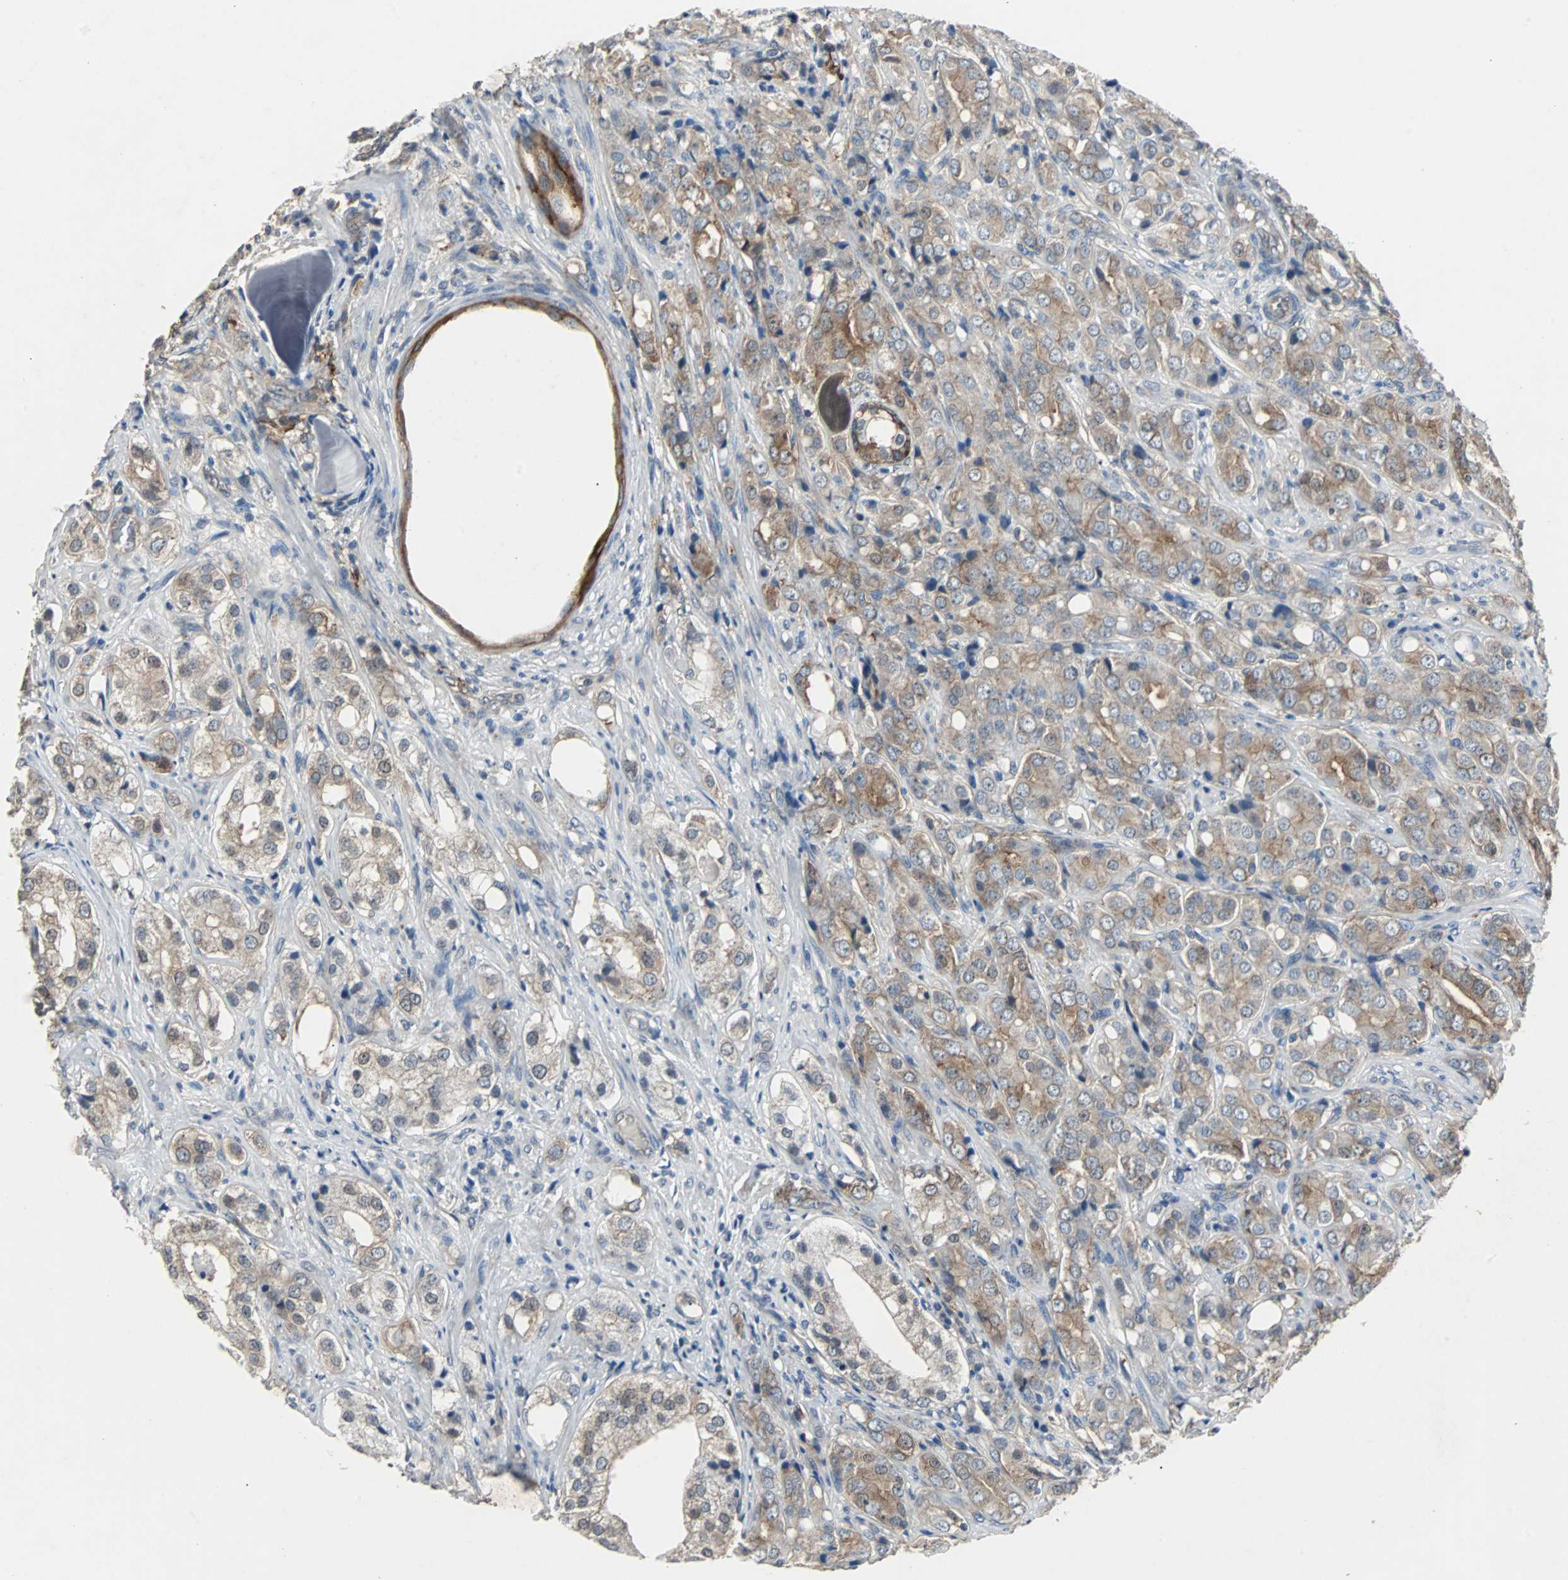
{"staining": {"intensity": "strong", "quantity": ">75%", "location": "cytoplasmic/membranous"}, "tissue": "prostate cancer", "cell_type": "Tumor cells", "image_type": "cancer", "snomed": [{"axis": "morphology", "description": "Adenocarcinoma, High grade"}, {"axis": "topography", "description": "Prostate"}], "caption": "Immunohistochemistry (IHC) image of neoplastic tissue: prostate high-grade adenocarcinoma stained using IHC shows high levels of strong protein expression localized specifically in the cytoplasmic/membranous of tumor cells, appearing as a cytoplasmic/membranous brown color.", "gene": "CMC2", "patient": {"sex": "male", "age": 68}}